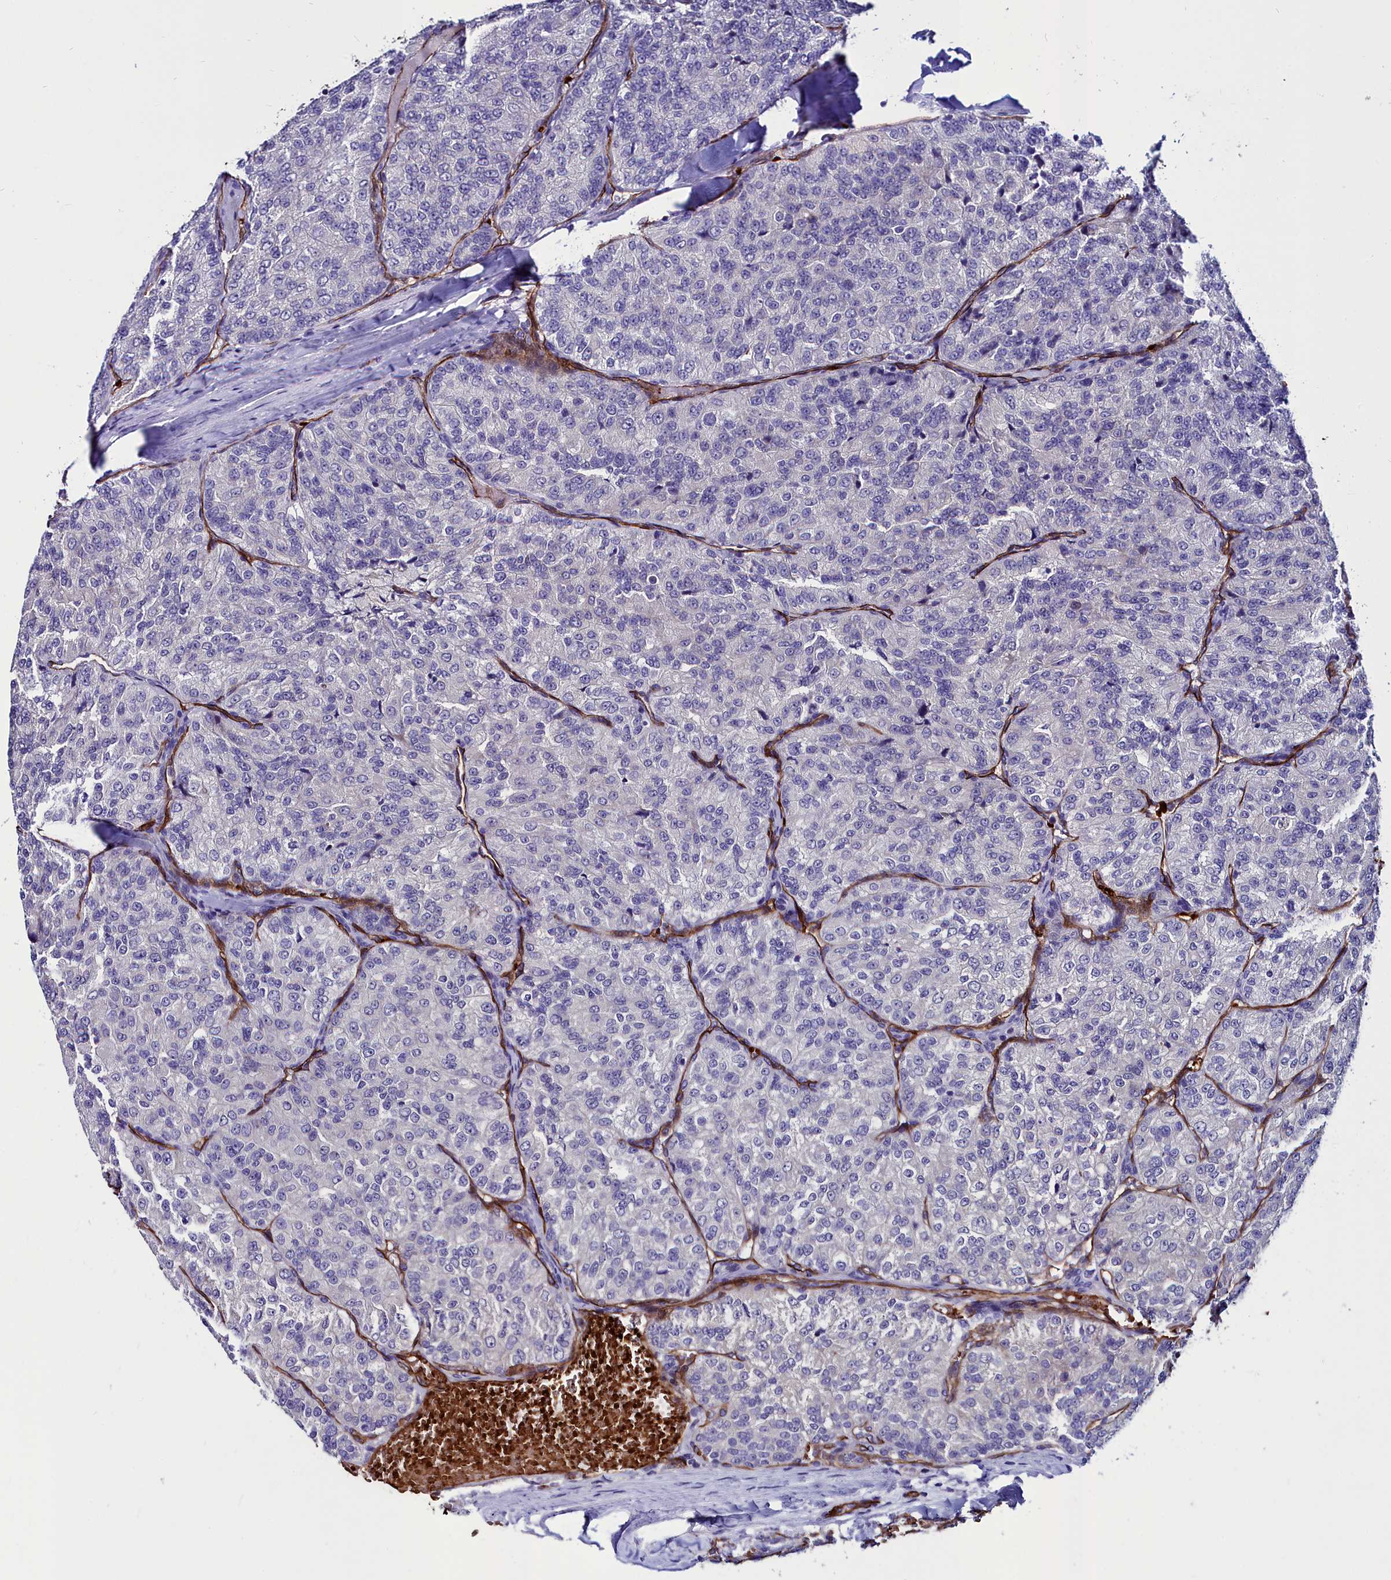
{"staining": {"intensity": "negative", "quantity": "none", "location": "none"}, "tissue": "renal cancer", "cell_type": "Tumor cells", "image_type": "cancer", "snomed": [{"axis": "morphology", "description": "Adenocarcinoma, NOS"}, {"axis": "topography", "description": "Kidney"}], "caption": "Photomicrograph shows no protein staining in tumor cells of adenocarcinoma (renal) tissue.", "gene": "CYP4F11", "patient": {"sex": "female", "age": 63}}